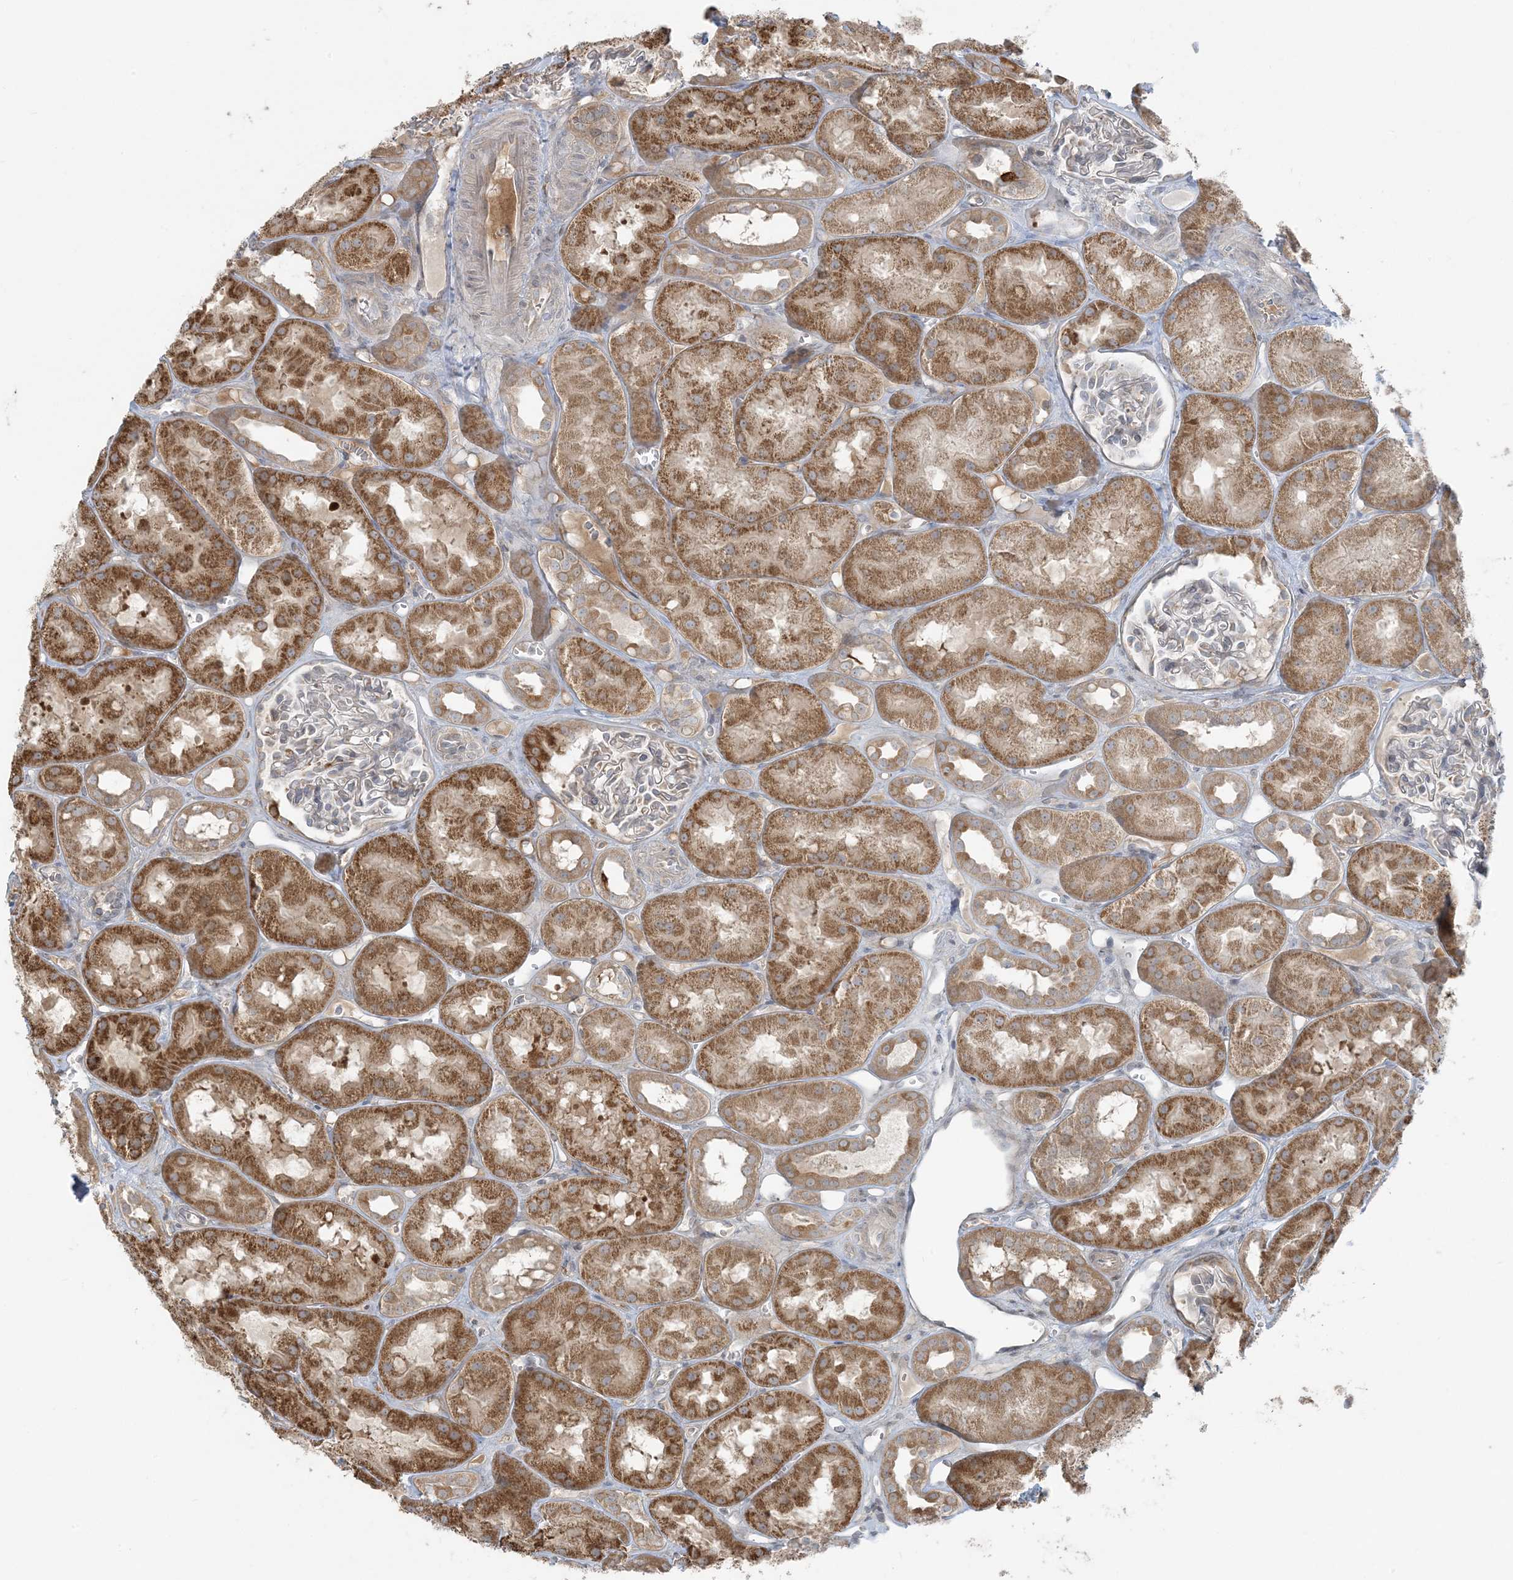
{"staining": {"intensity": "negative", "quantity": "none", "location": "none"}, "tissue": "kidney", "cell_type": "Cells in glomeruli", "image_type": "normal", "snomed": [{"axis": "morphology", "description": "Normal tissue, NOS"}, {"axis": "topography", "description": "Kidney"}], "caption": "Image shows no significant protein staining in cells in glomeruli of normal kidney. The staining was performed using DAB to visualize the protein expression in brown, while the nuclei were stained in blue with hematoxylin (Magnification: 20x).", "gene": "ZNF263", "patient": {"sex": "male", "age": 16}}